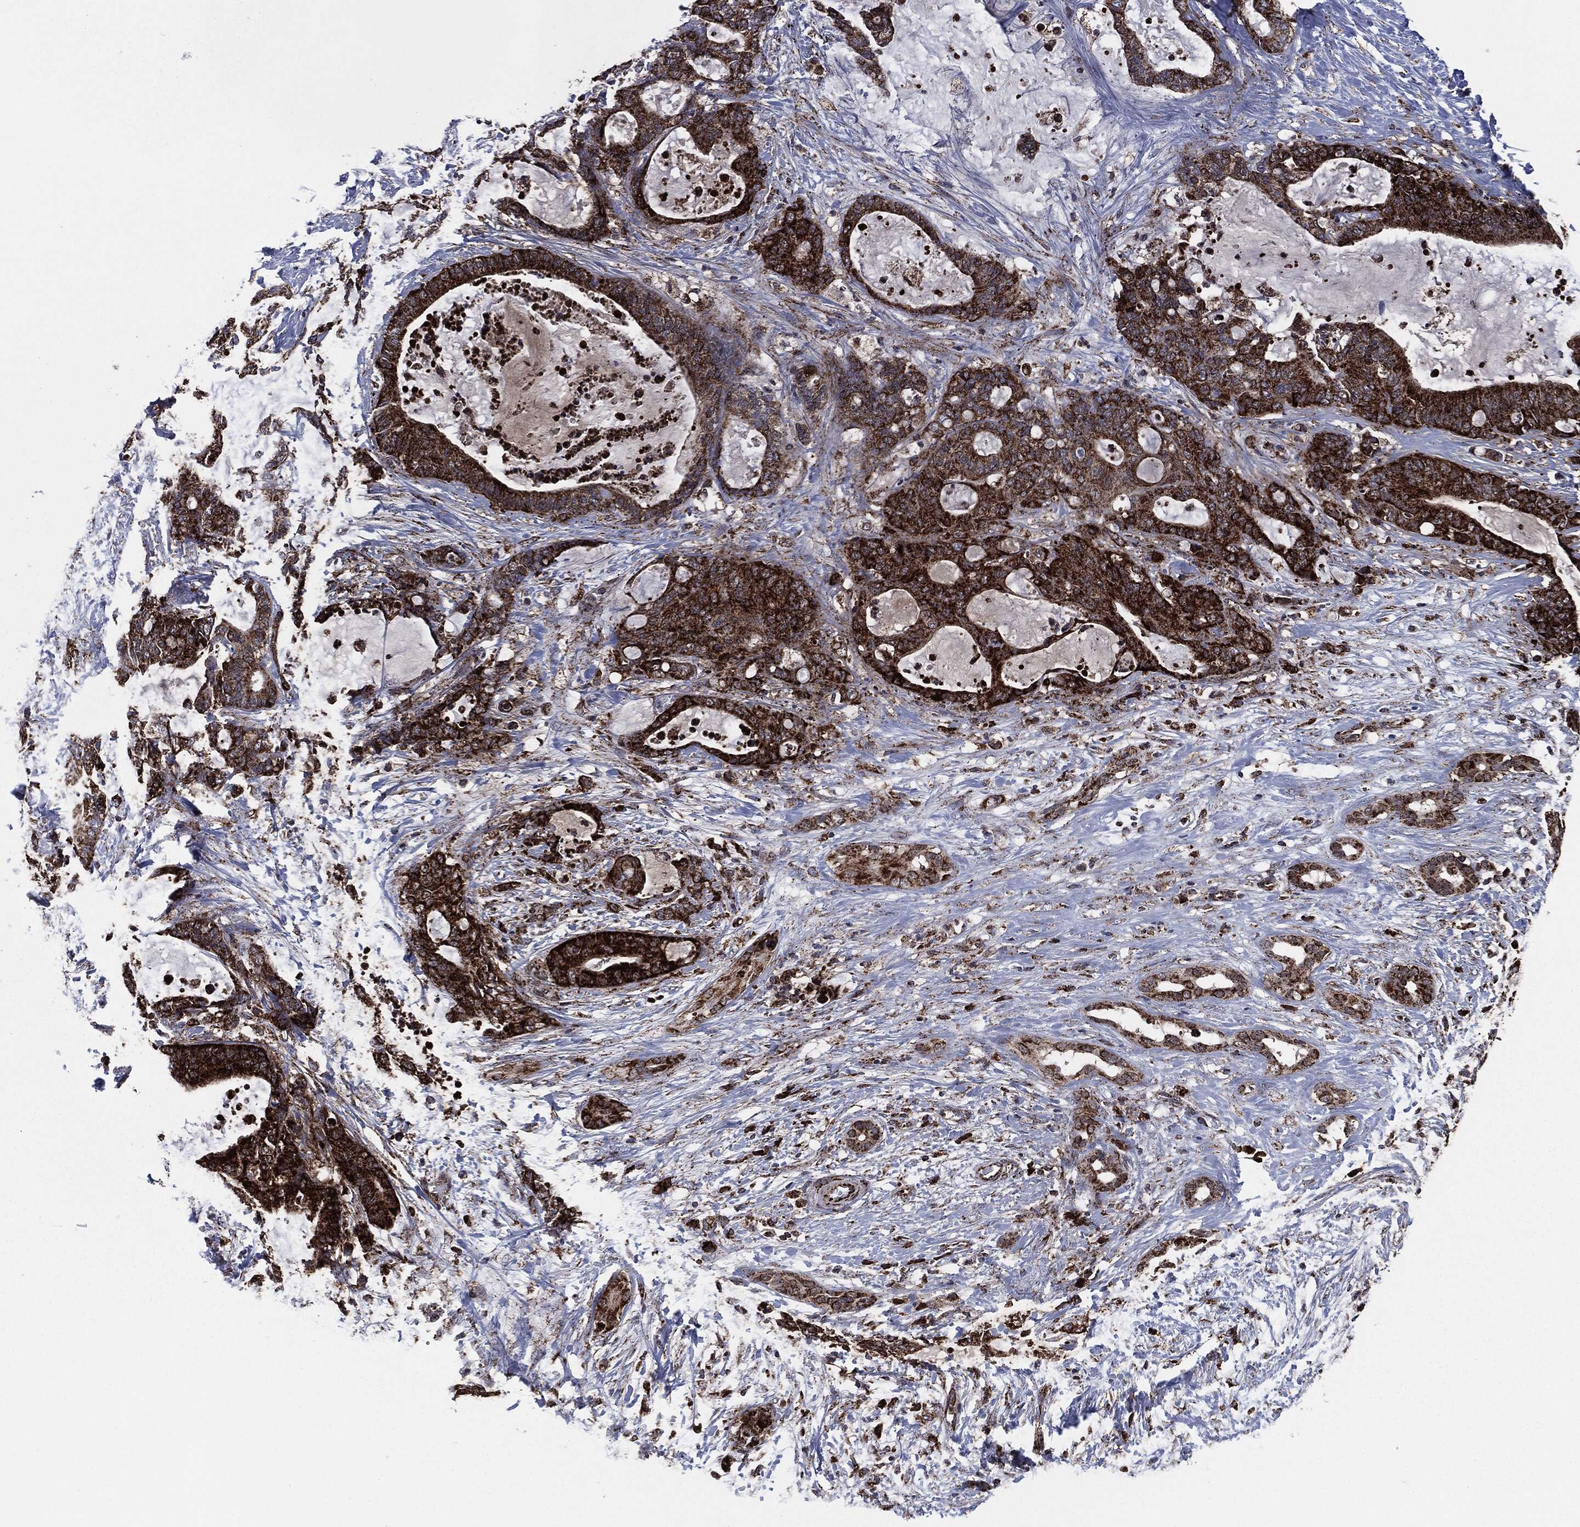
{"staining": {"intensity": "strong", "quantity": "25%-75%", "location": "cytoplasmic/membranous"}, "tissue": "liver cancer", "cell_type": "Tumor cells", "image_type": "cancer", "snomed": [{"axis": "morphology", "description": "Cholangiocarcinoma"}, {"axis": "topography", "description": "Liver"}], "caption": "Liver cancer stained with DAB immunohistochemistry (IHC) displays high levels of strong cytoplasmic/membranous positivity in approximately 25%-75% of tumor cells.", "gene": "FH", "patient": {"sex": "female", "age": 73}}